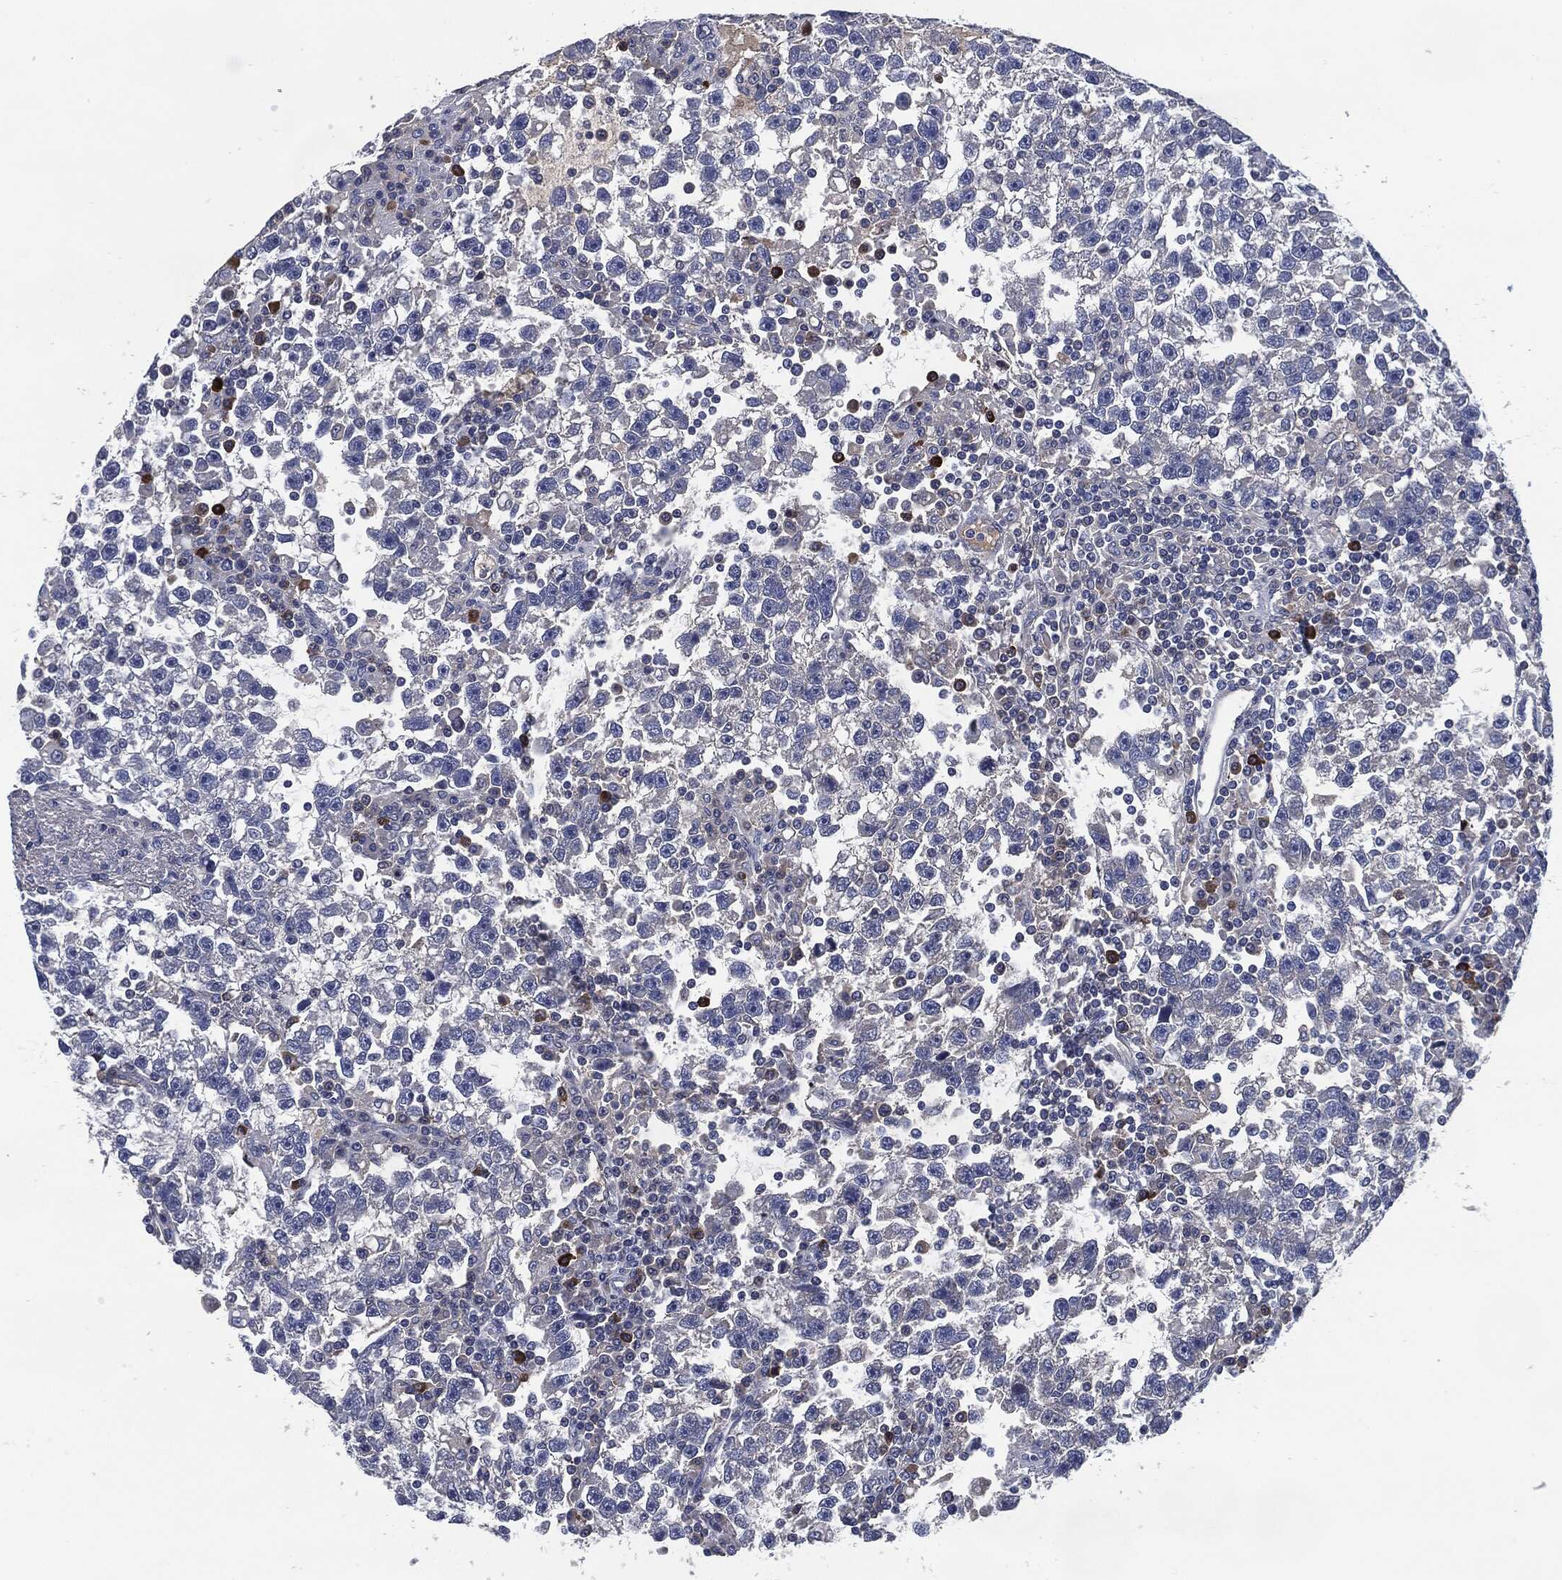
{"staining": {"intensity": "negative", "quantity": "none", "location": "none"}, "tissue": "testis cancer", "cell_type": "Tumor cells", "image_type": "cancer", "snomed": [{"axis": "morphology", "description": "Seminoma, NOS"}, {"axis": "topography", "description": "Testis"}], "caption": "A high-resolution photomicrograph shows IHC staining of testis seminoma, which reveals no significant expression in tumor cells. (DAB immunohistochemistry (IHC) with hematoxylin counter stain).", "gene": "CD27", "patient": {"sex": "male", "age": 47}}